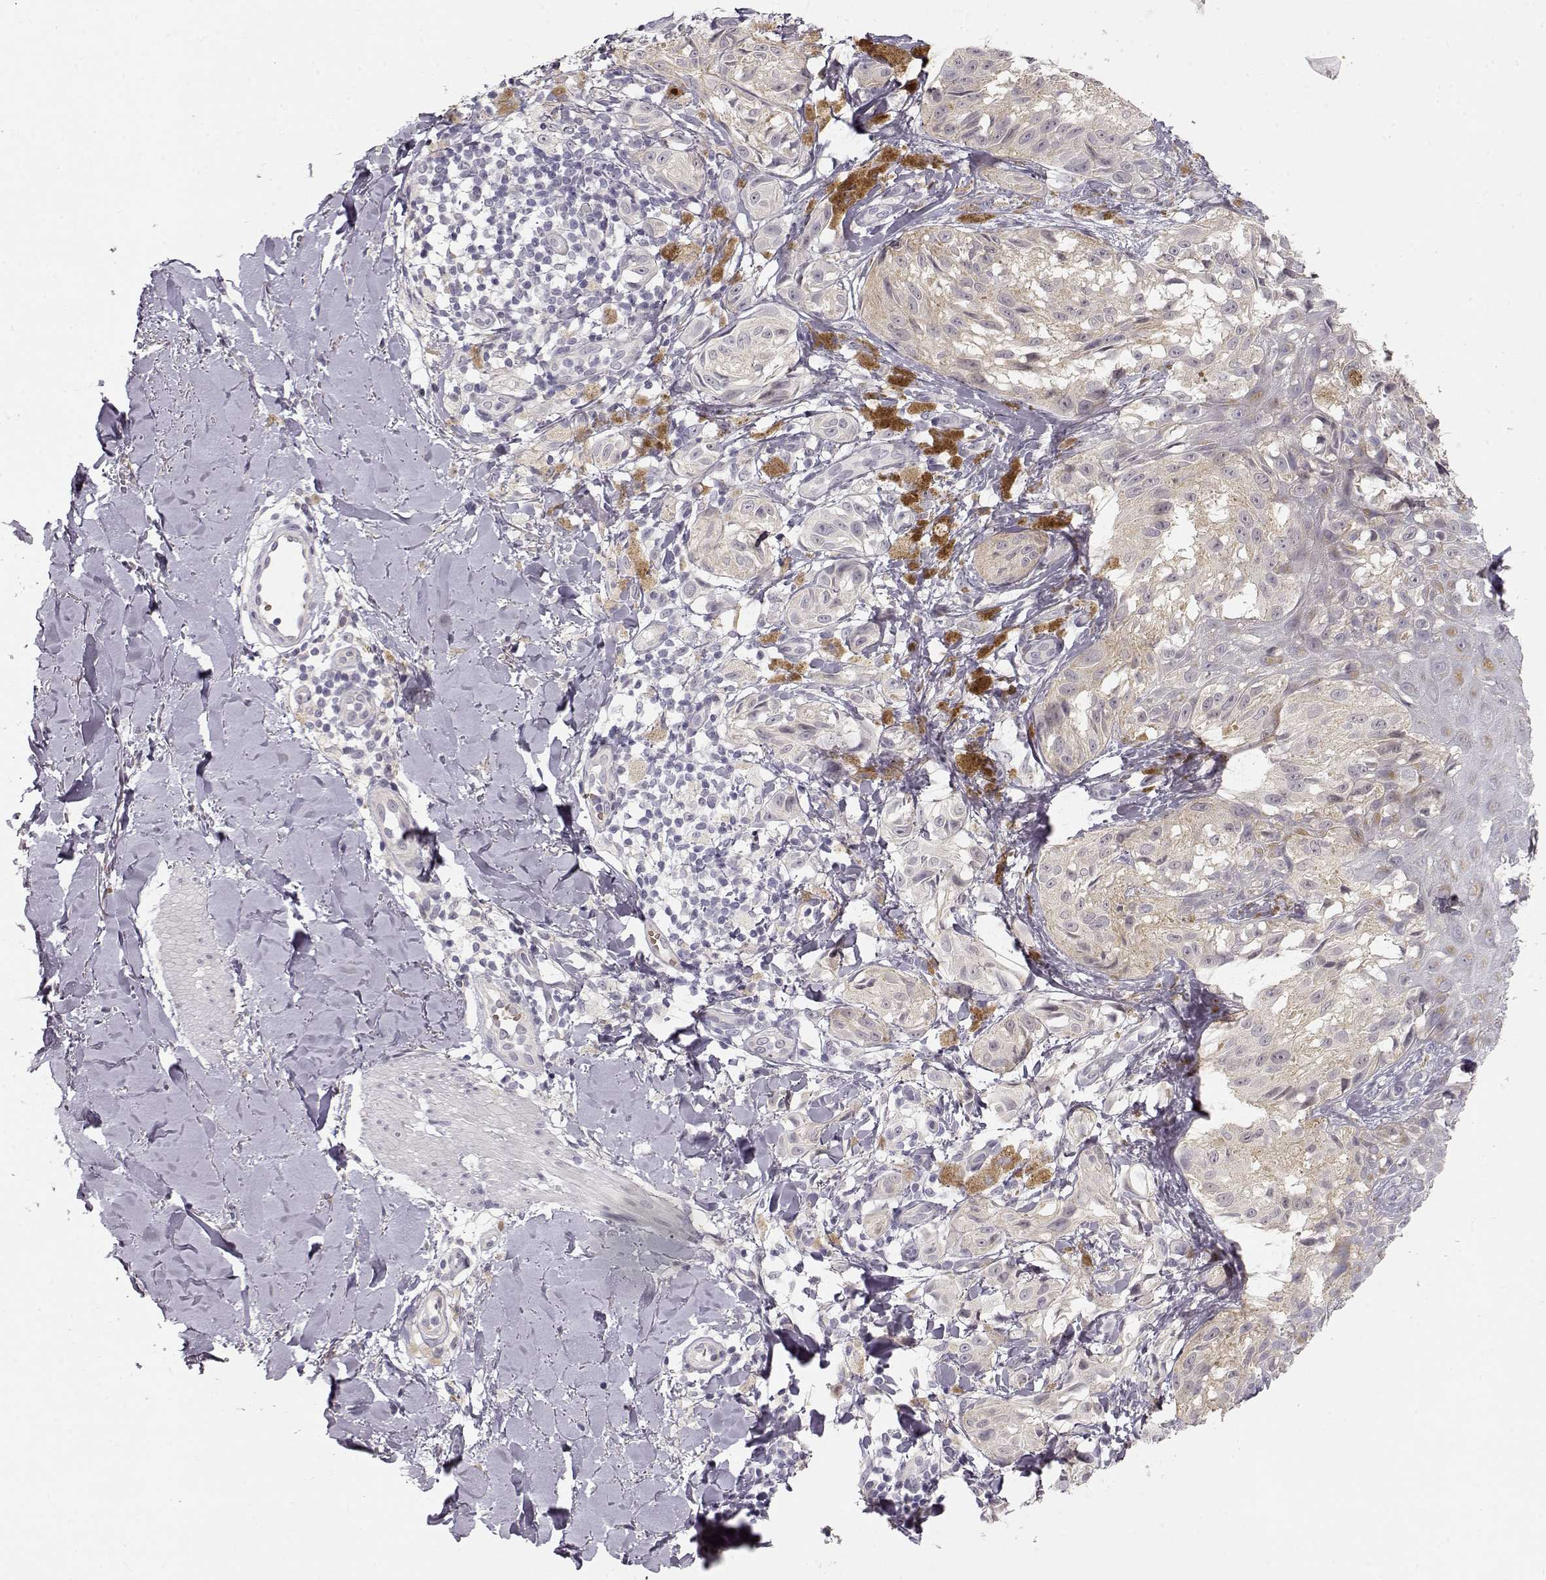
{"staining": {"intensity": "negative", "quantity": "none", "location": "none"}, "tissue": "melanoma", "cell_type": "Tumor cells", "image_type": "cancer", "snomed": [{"axis": "morphology", "description": "Malignant melanoma, NOS"}, {"axis": "topography", "description": "Skin"}], "caption": "This is an IHC photomicrograph of melanoma. There is no positivity in tumor cells.", "gene": "TTC26", "patient": {"sex": "male", "age": 36}}